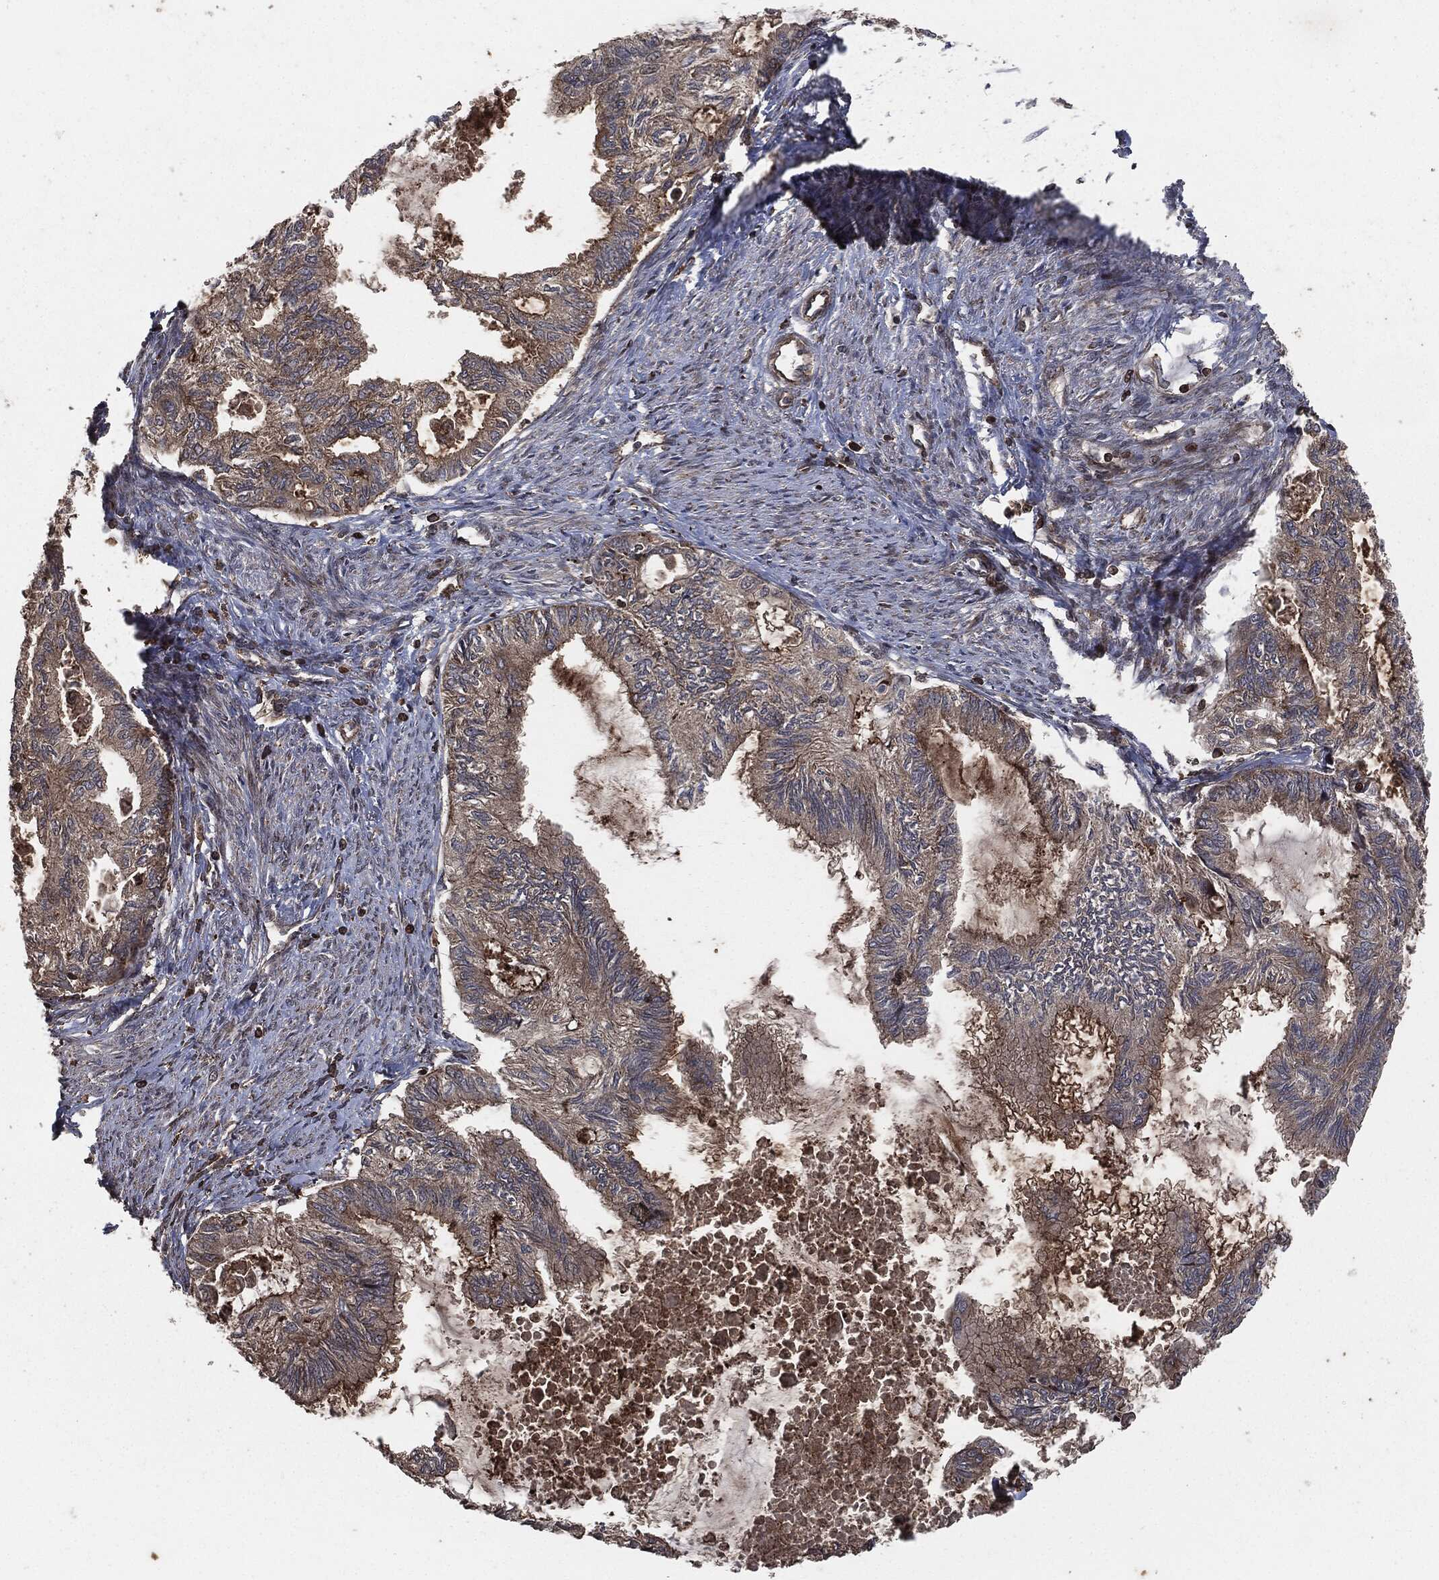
{"staining": {"intensity": "strong", "quantity": "25%-75%", "location": "cytoplasmic/membranous"}, "tissue": "endometrial cancer", "cell_type": "Tumor cells", "image_type": "cancer", "snomed": [{"axis": "morphology", "description": "Adenocarcinoma, NOS"}, {"axis": "topography", "description": "Endometrium"}], "caption": "A brown stain shows strong cytoplasmic/membranous staining of a protein in human endometrial cancer (adenocarcinoma) tumor cells. (DAB (3,3'-diaminobenzidine) = brown stain, brightfield microscopy at high magnification).", "gene": "IFIT1", "patient": {"sex": "female", "age": 86}}